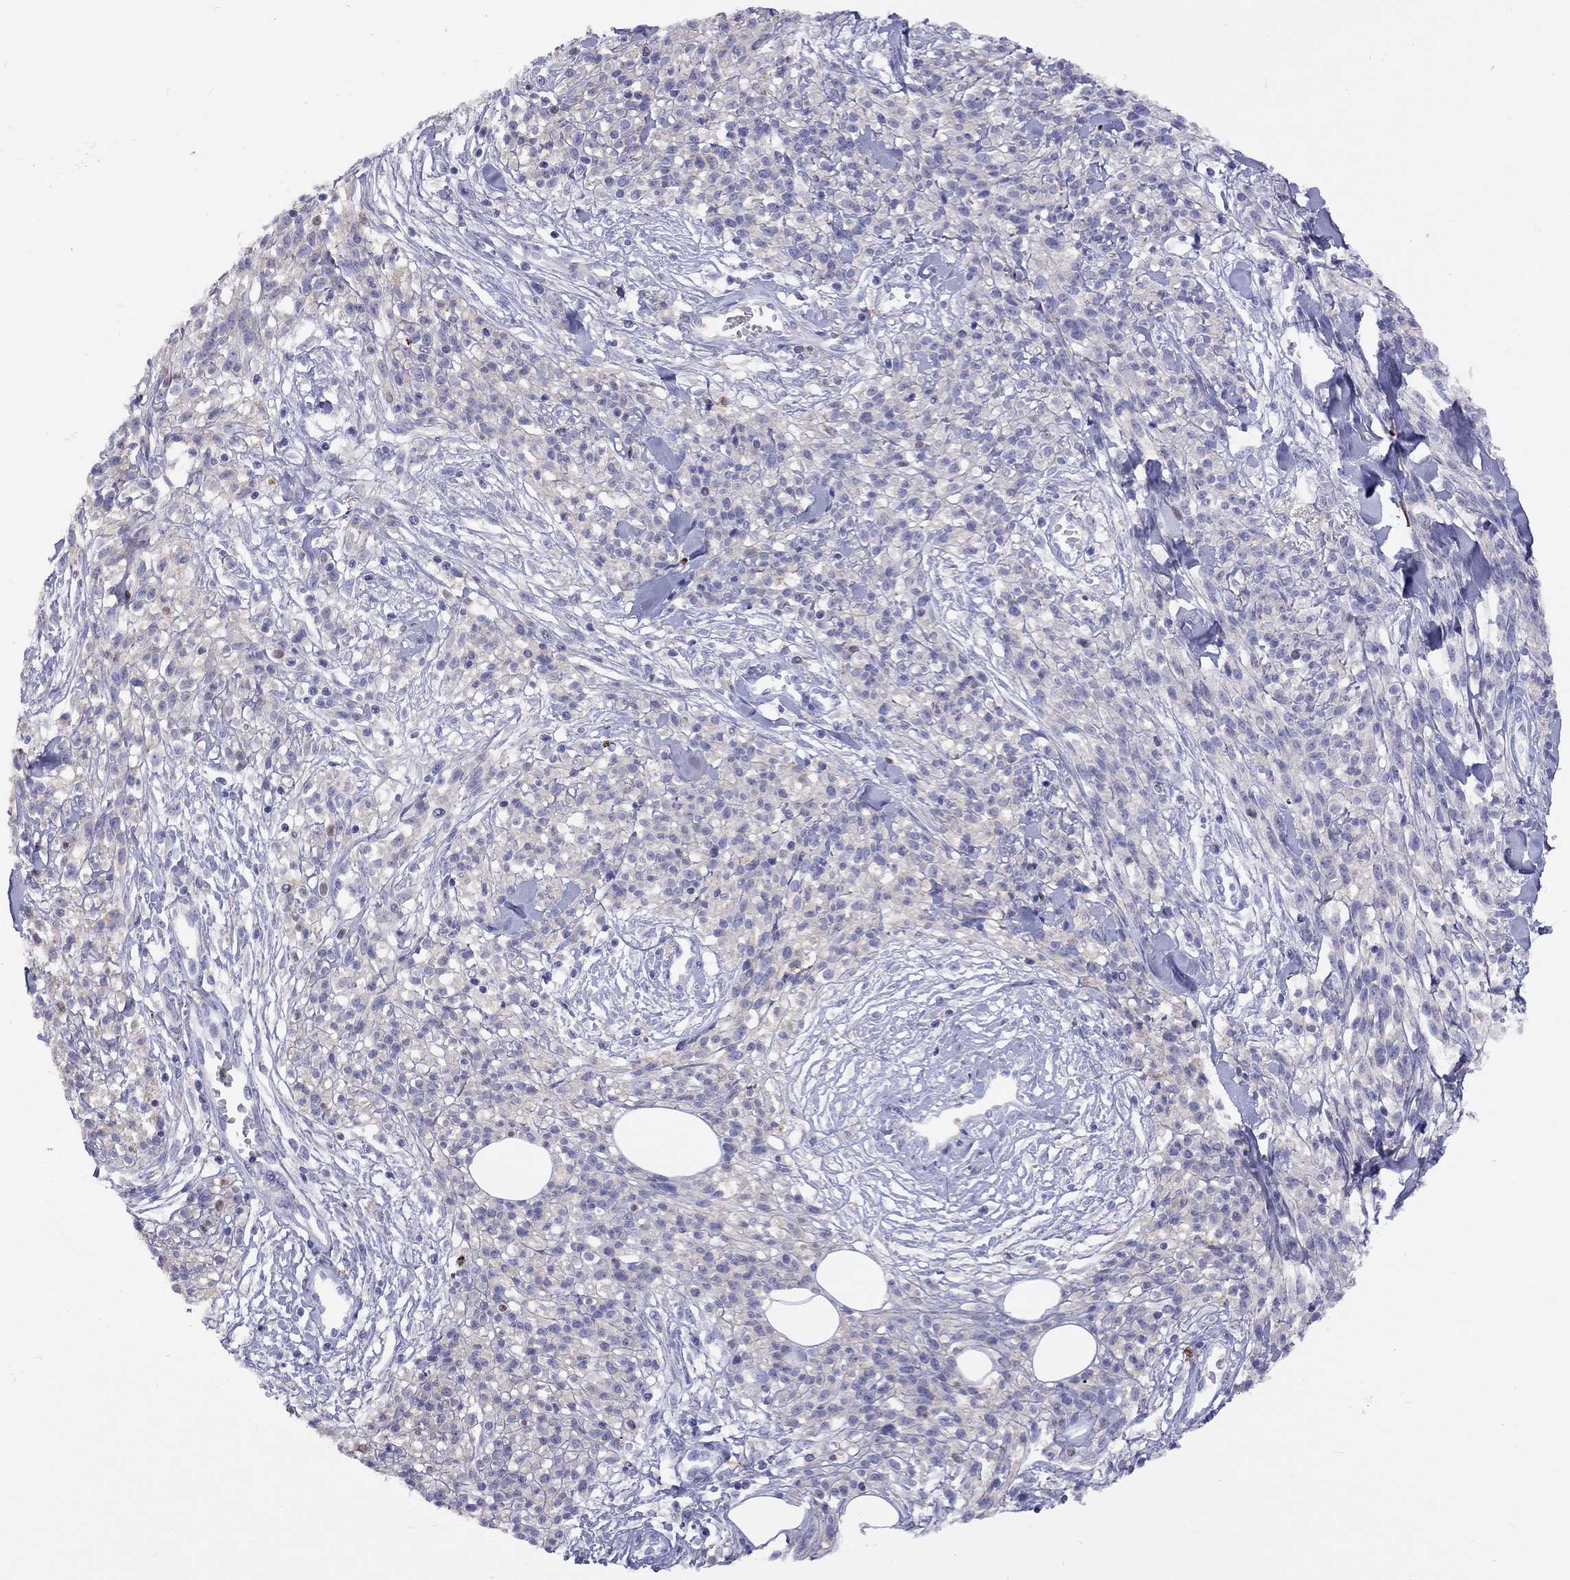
{"staining": {"intensity": "weak", "quantity": "<25%", "location": "cytoplasmic/membranous"}, "tissue": "melanoma", "cell_type": "Tumor cells", "image_type": "cancer", "snomed": [{"axis": "morphology", "description": "Malignant melanoma, NOS"}, {"axis": "topography", "description": "Skin"}, {"axis": "topography", "description": "Skin of trunk"}], "caption": "Malignant melanoma was stained to show a protein in brown. There is no significant expression in tumor cells.", "gene": "SERPINA3", "patient": {"sex": "male", "age": 74}}